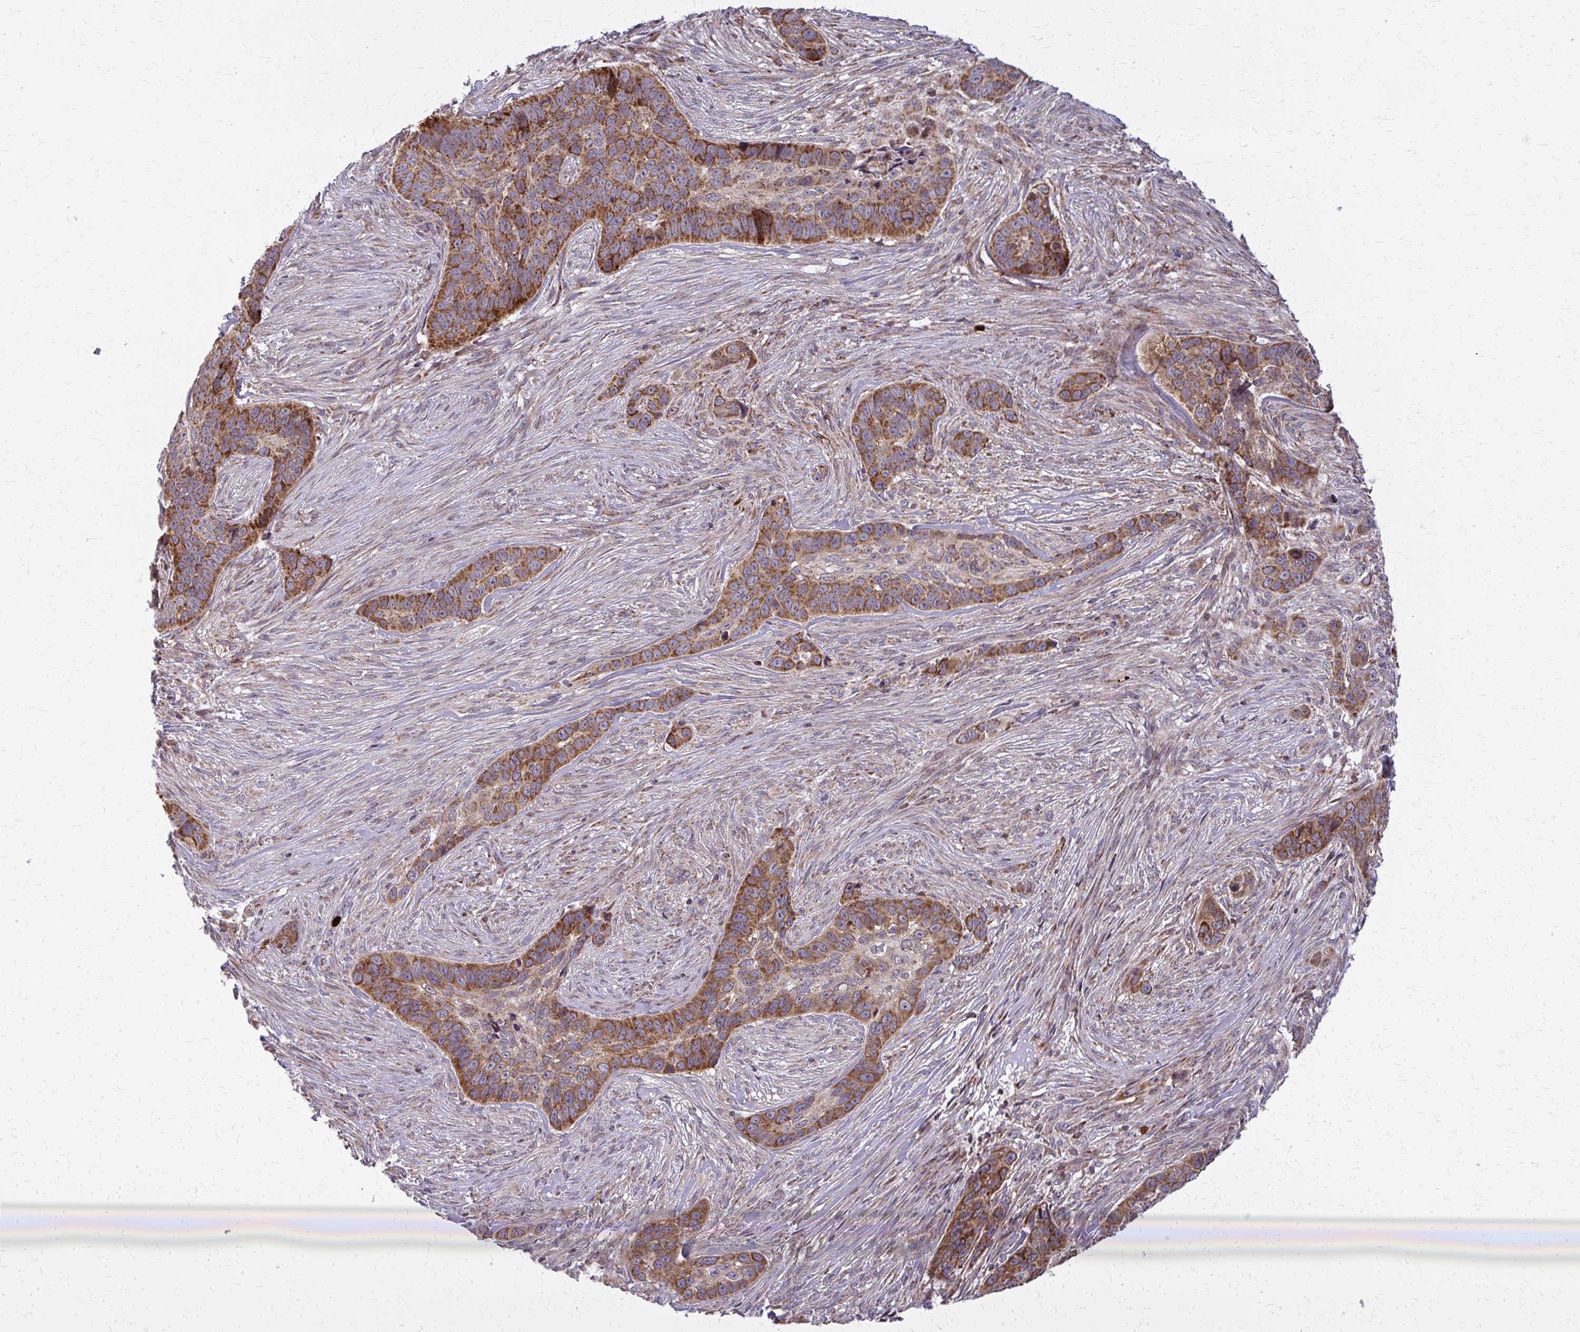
{"staining": {"intensity": "moderate", "quantity": ">75%", "location": "cytoplasmic/membranous"}, "tissue": "skin cancer", "cell_type": "Tumor cells", "image_type": "cancer", "snomed": [{"axis": "morphology", "description": "Basal cell carcinoma"}, {"axis": "topography", "description": "Skin"}], "caption": "Moderate cytoplasmic/membranous positivity is seen in approximately >75% of tumor cells in skin cancer.", "gene": "MCCC1", "patient": {"sex": "female", "age": 82}}